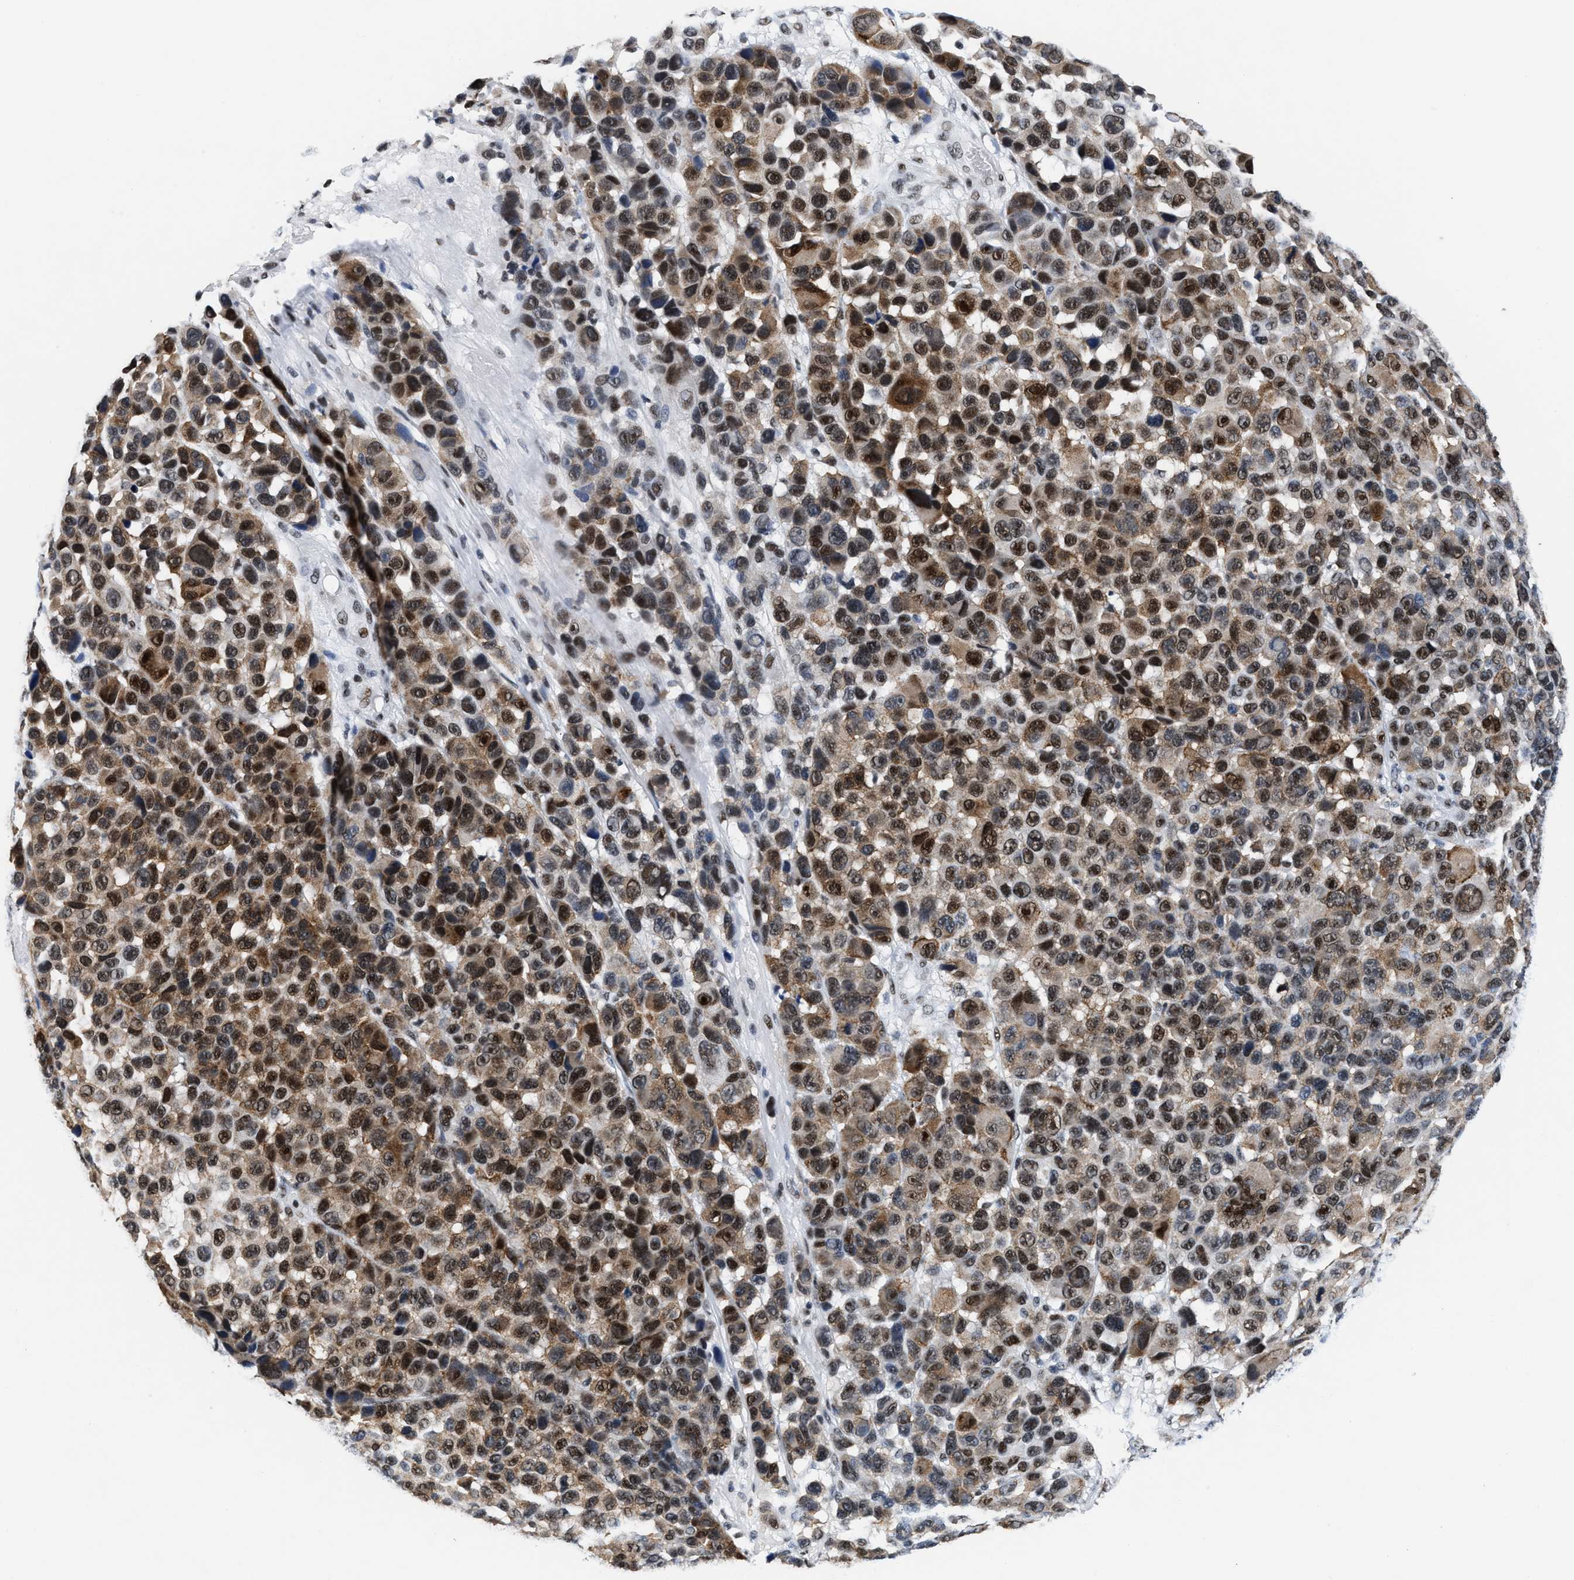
{"staining": {"intensity": "strong", "quantity": ">75%", "location": "cytoplasmic/membranous,nuclear"}, "tissue": "melanoma", "cell_type": "Tumor cells", "image_type": "cancer", "snomed": [{"axis": "morphology", "description": "Malignant melanoma, NOS"}, {"axis": "topography", "description": "Skin"}], "caption": "Melanoma stained for a protein (brown) reveals strong cytoplasmic/membranous and nuclear positive expression in about >75% of tumor cells.", "gene": "RAD50", "patient": {"sex": "male", "age": 53}}